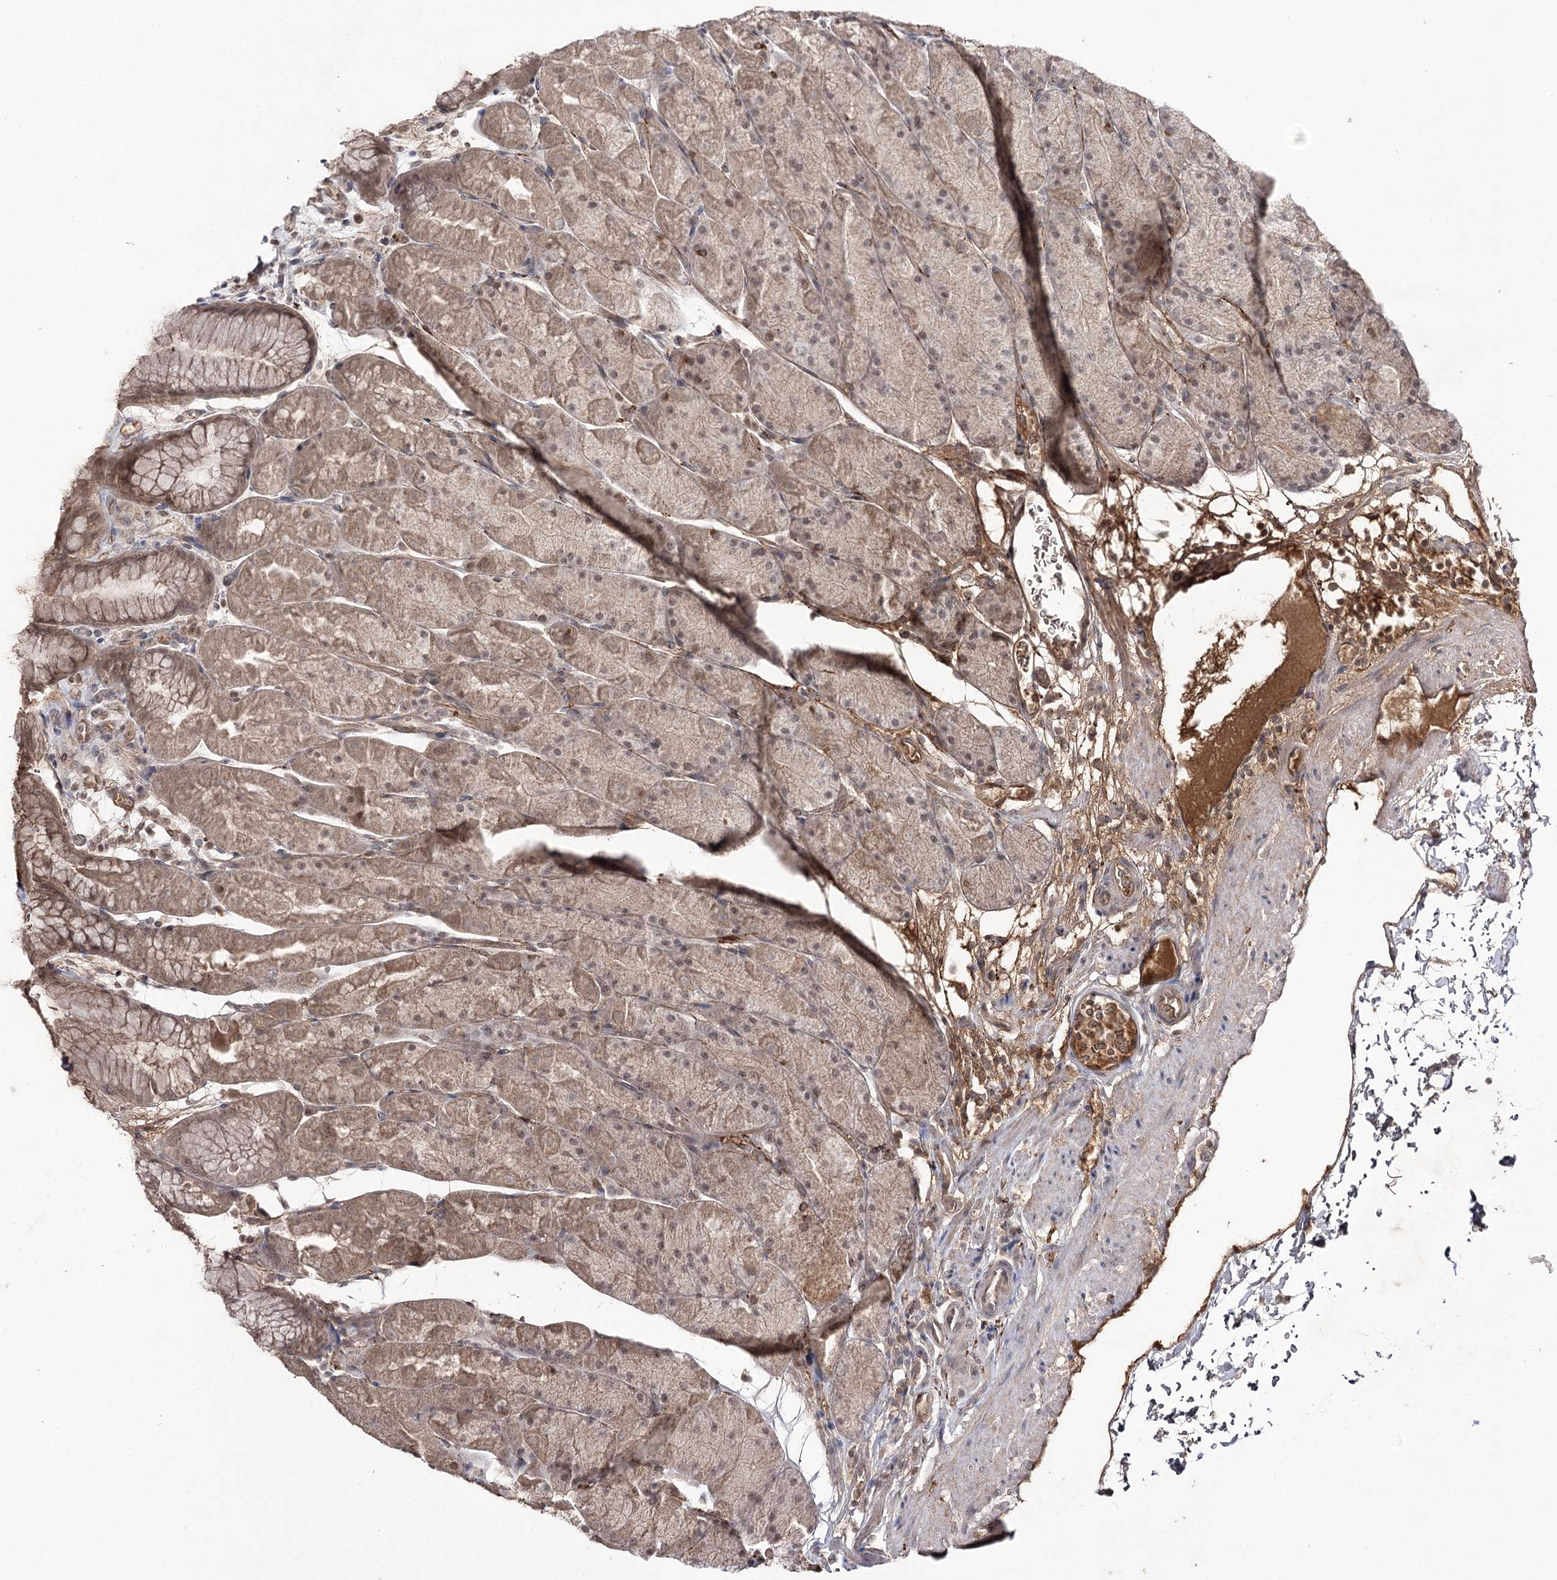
{"staining": {"intensity": "moderate", "quantity": ">75%", "location": "cytoplasmic/membranous,nuclear"}, "tissue": "stomach", "cell_type": "Glandular cells", "image_type": "normal", "snomed": [{"axis": "morphology", "description": "Normal tissue, NOS"}, {"axis": "topography", "description": "Stomach, upper"}, {"axis": "topography", "description": "Stomach, lower"}], "caption": "Glandular cells reveal medium levels of moderate cytoplasmic/membranous,nuclear expression in about >75% of cells in unremarkable stomach.", "gene": "SYNGR3", "patient": {"sex": "male", "age": 67}}